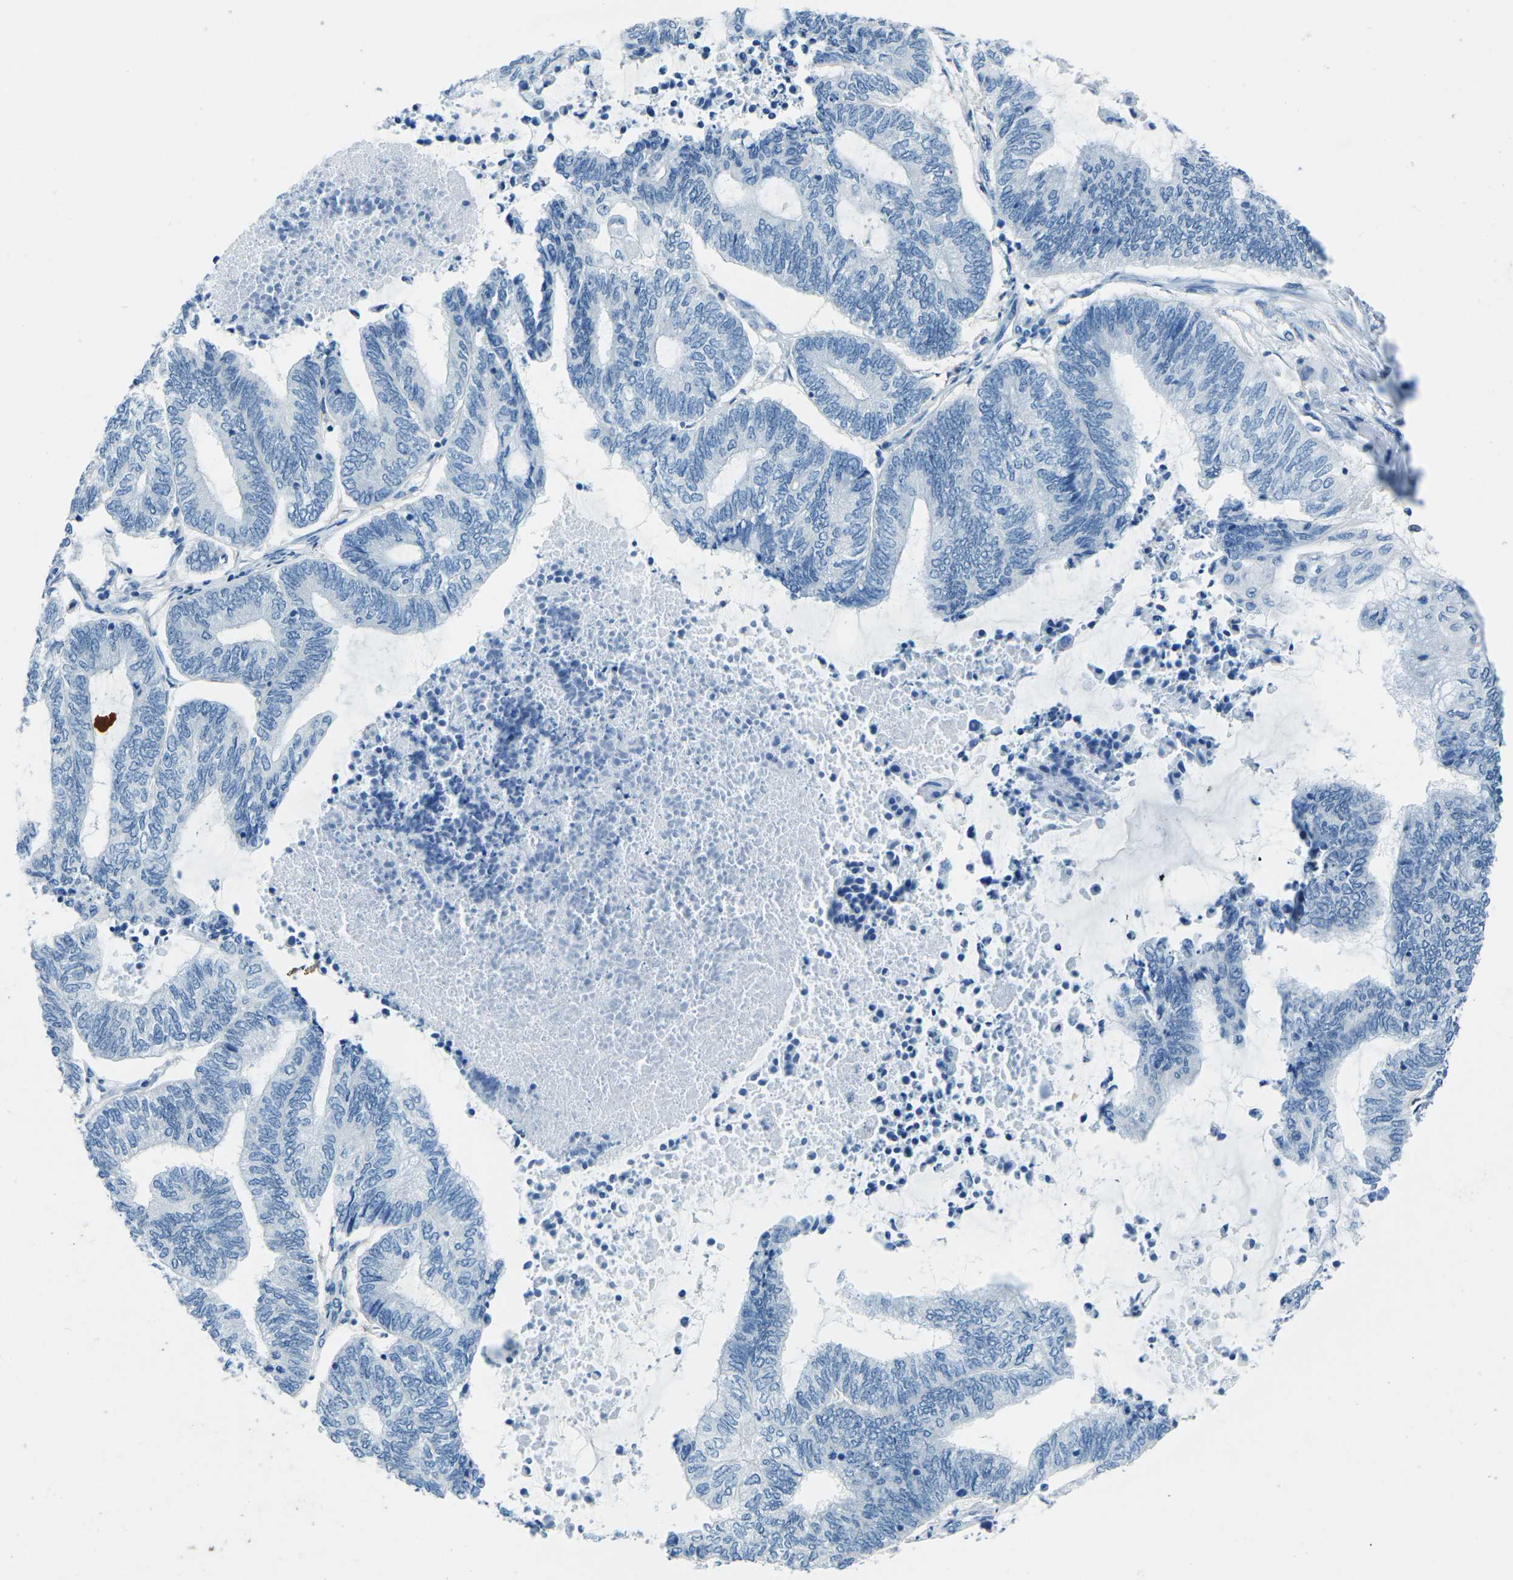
{"staining": {"intensity": "negative", "quantity": "none", "location": "none"}, "tissue": "endometrial cancer", "cell_type": "Tumor cells", "image_type": "cancer", "snomed": [{"axis": "morphology", "description": "Adenocarcinoma, NOS"}, {"axis": "topography", "description": "Uterus"}, {"axis": "topography", "description": "Endometrium"}], "caption": "Tumor cells are negative for protein expression in human adenocarcinoma (endometrial).", "gene": "MYH8", "patient": {"sex": "female", "age": 70}}